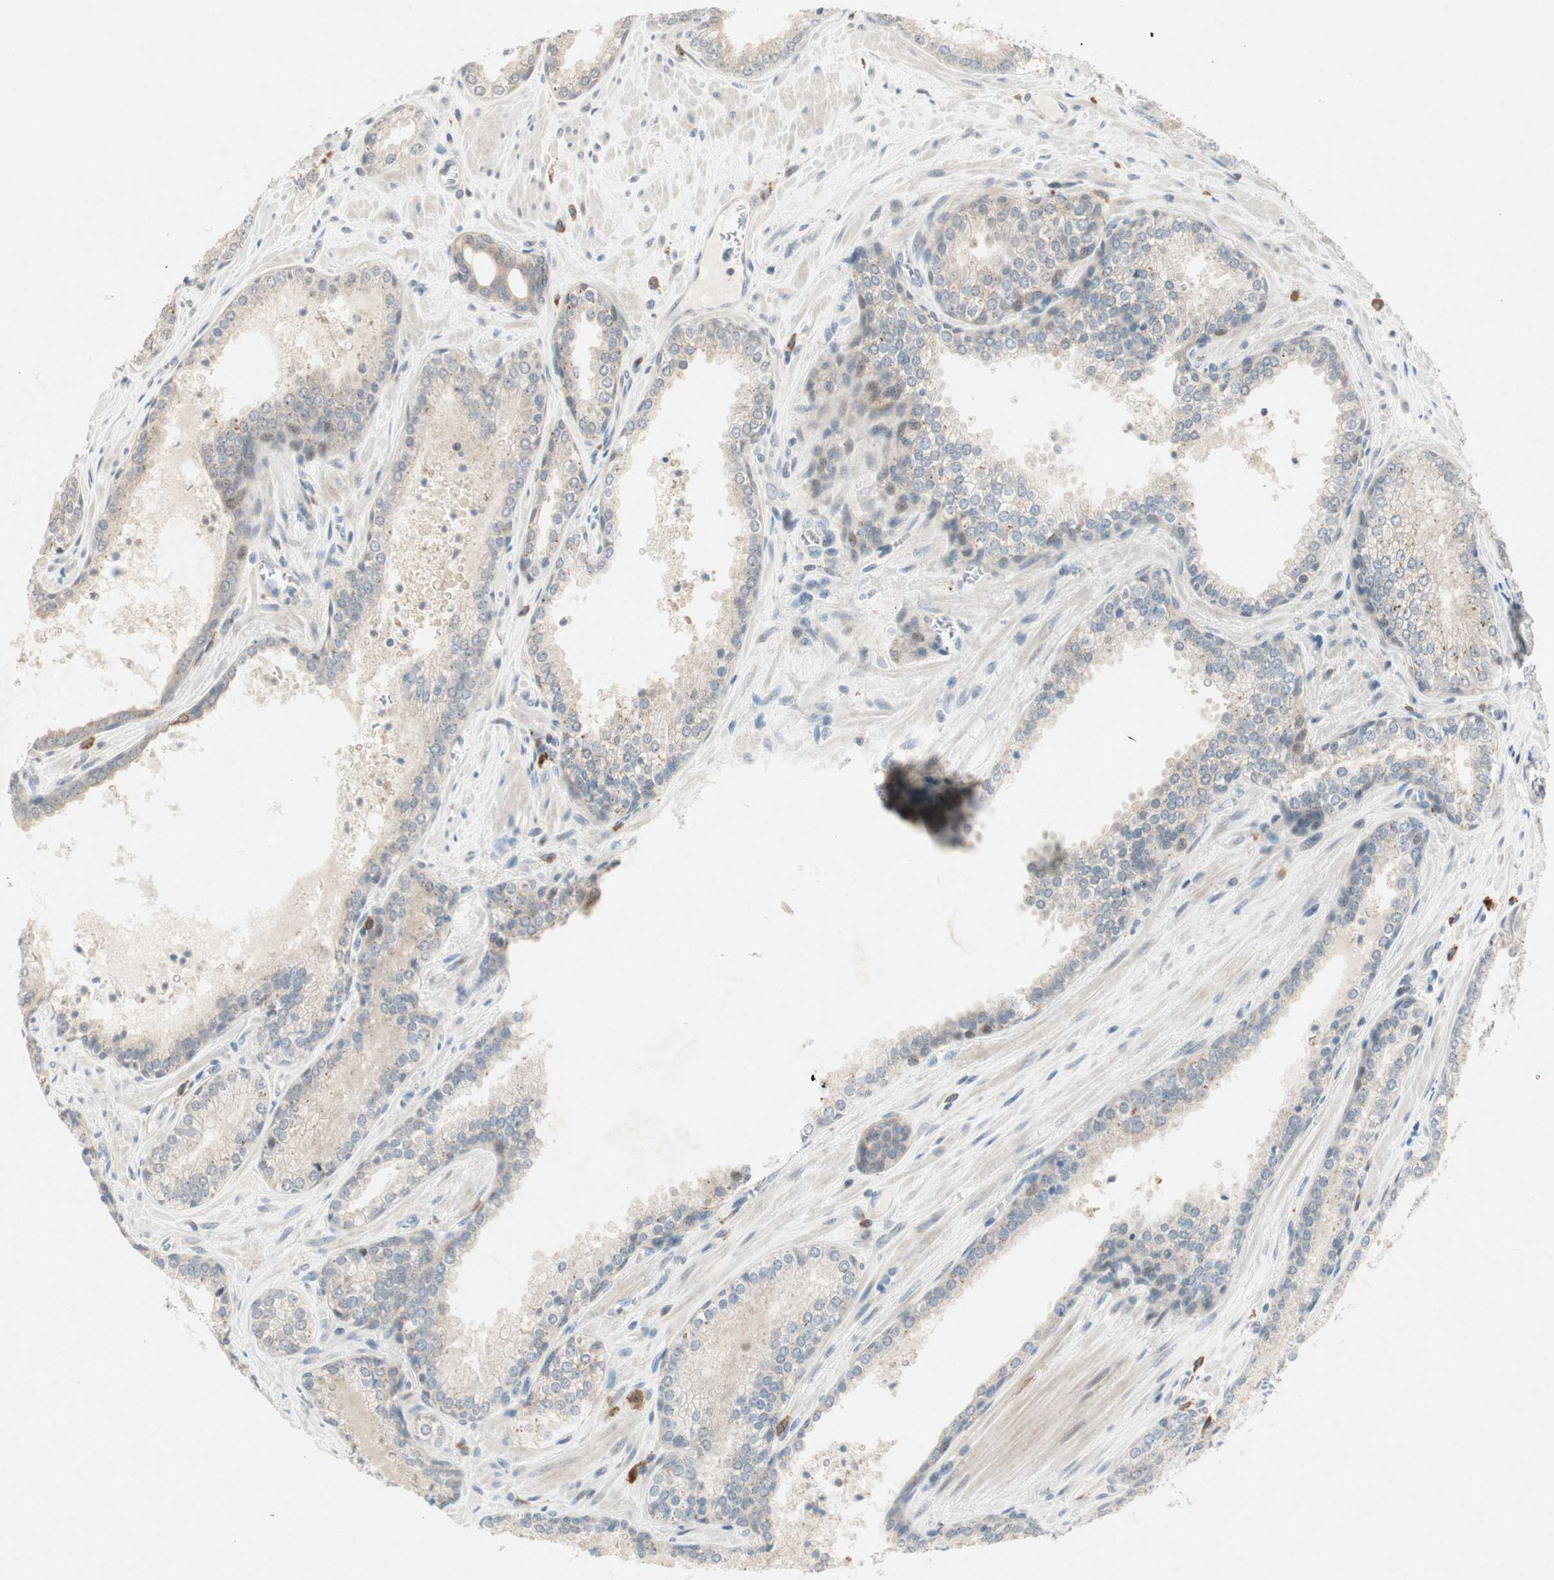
{"staining": {"intensity": "weak", "quantity": "25%-75%", "location": "cytoplasmic/membranous"}, "tissue": "prostate cancer", "cell_type": "Tumor cells", "image_type": "cancer", "snomed": [{"axis": "morphology", "description": "Adenocarcinoma, Low grade"}, {"axis": "topography", "description": "Prostate"}], "caption": "Tumor cells show low levels of weak cytoplasmic/membranous positivity in about 25%-75% of cells in adenocarcinoma (low-grade) (prostate).", "gene": "RTL6", "patient": {"sex": "male", "age": 60}}